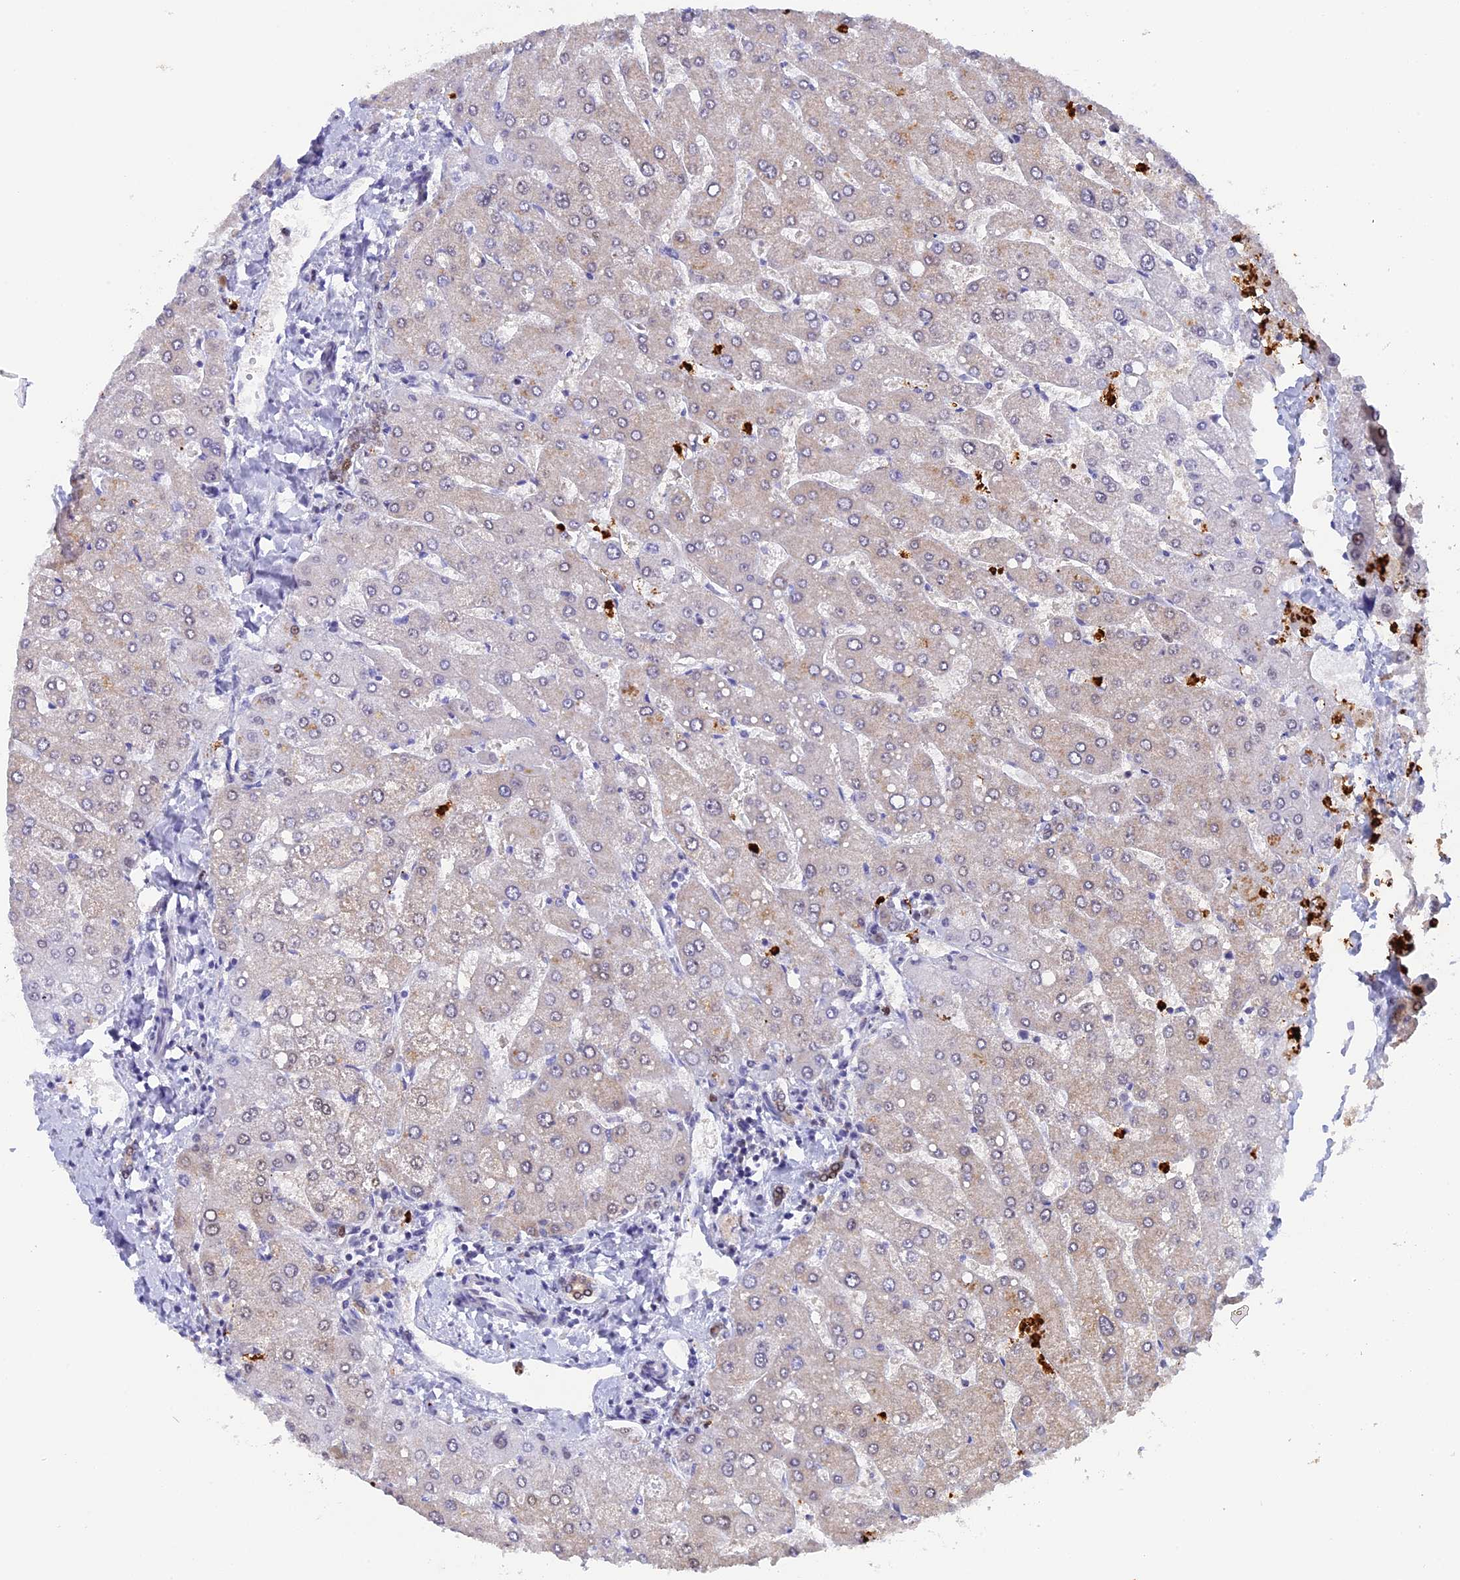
{"staining": {"intensity": "weak", "quantity": "25%-75%", "location": "nuclear"}, "tissue": "liver", "cell_type": "Cholangiocytes", "image_type": "normal", "snomed": [{"axis": "morphology", "description": "Normal tissue, NOS"}, {"axis": "topography", "description": "Liver"}], "caption": "Weak nuclear staining is identified in approximately 25%-75% of cholangiocytes in benign liver. (DAB (3,3'-diaminobenzidine) IHC with brightfield microscopy, high magnification).", "gene": "SLC26A1", "patient": {"sex": "male", "age": 55}}